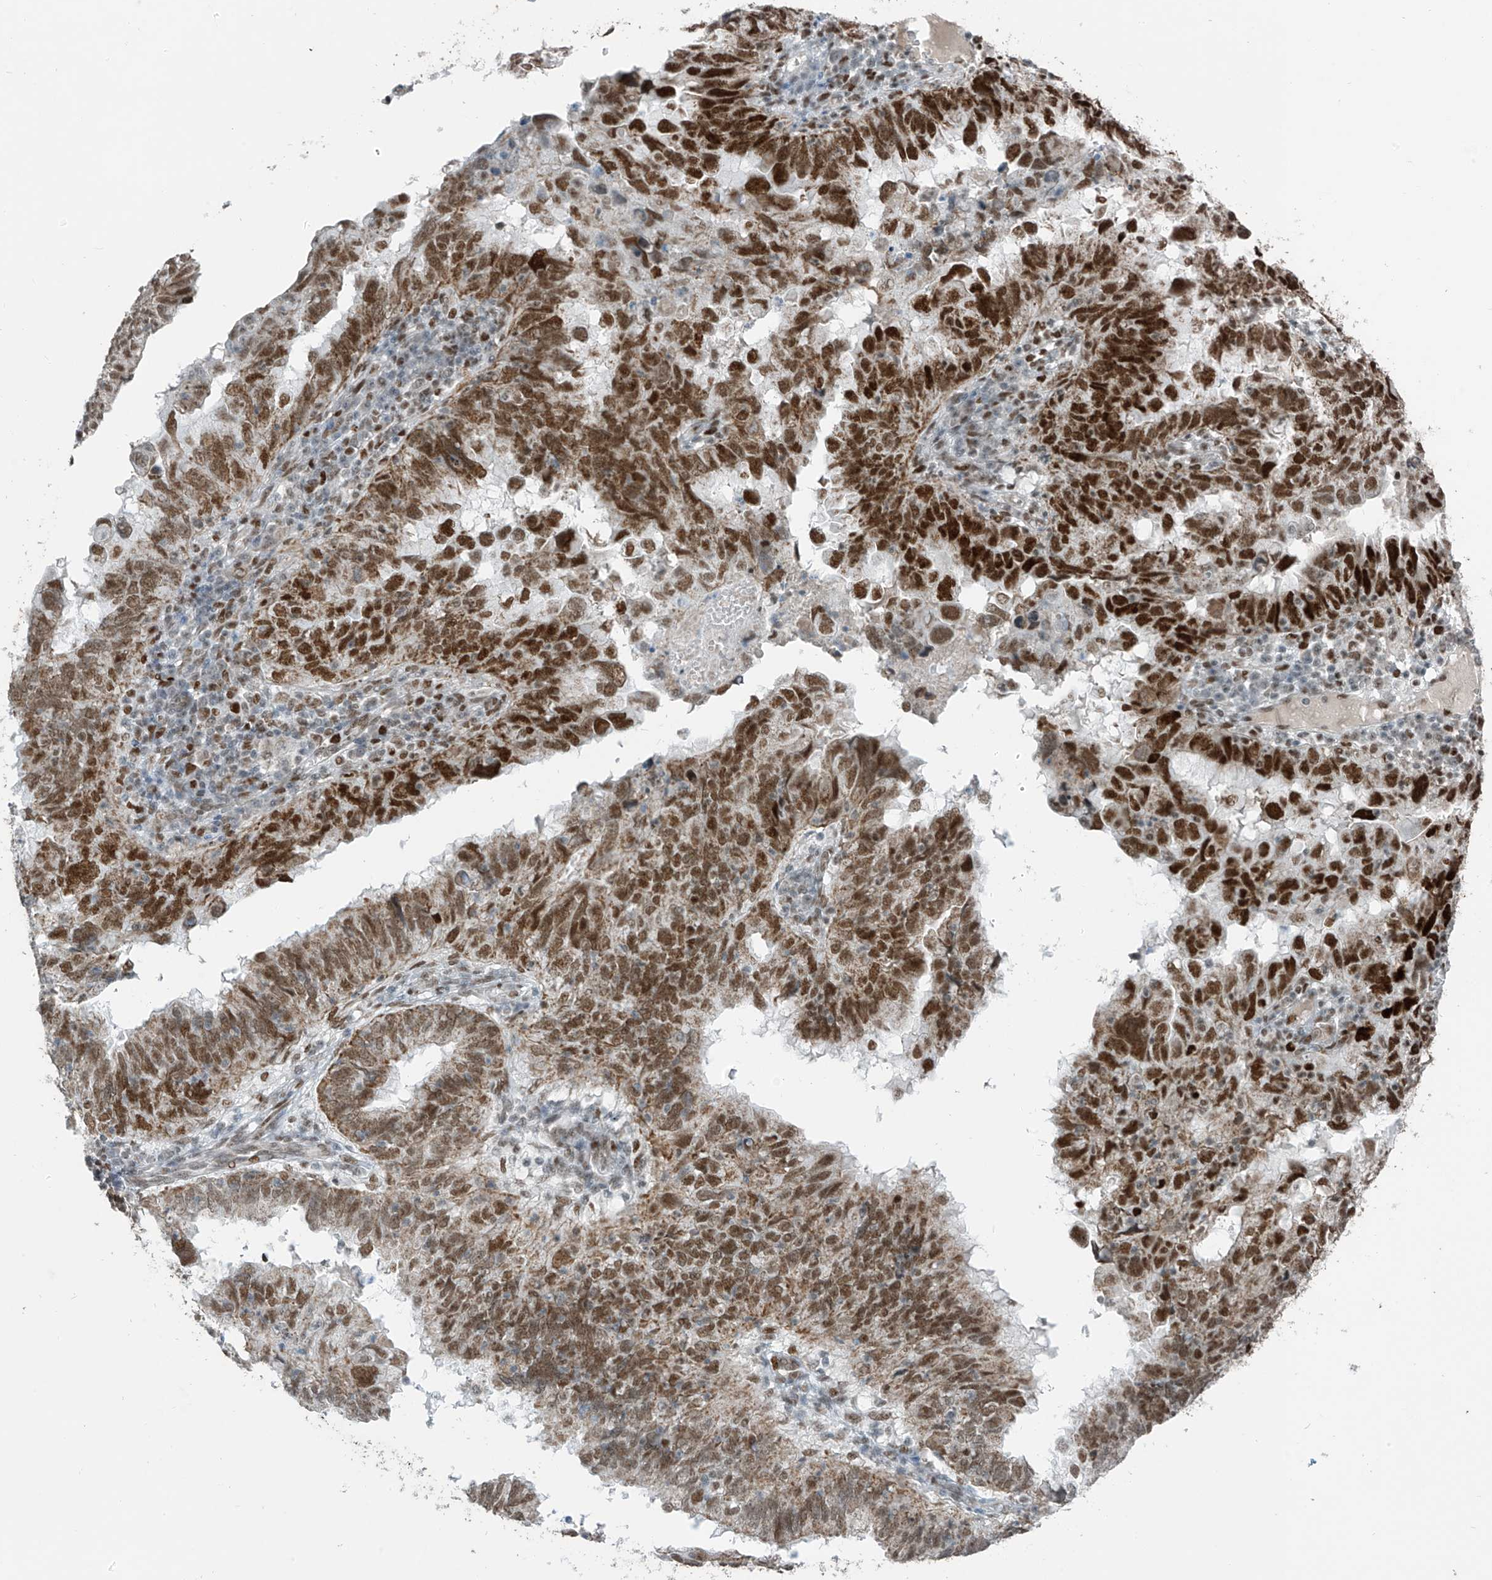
{"staining": {"intensity": "strong", "quantity": ">75%", "location": "nuclear"}, "tissue": "endometrial cancer", "cell_type": "Tumor cells", "image_type": "cancer", "snomed": [{"axis": "morphology", "description": "Adenocarcinoma, NOS"}, {"axis": "topography", "description": "Uterus"}], "caption": "IHC (DAB (3,3'-diaminobenzidine)) staining of human endometrial cancer (adenocarcinoma) shows strong nuclear protein positivity in about >75% of tumor cells.", "gene": "WRNIP1", "patient": {"sex": "female", "age": 77}}